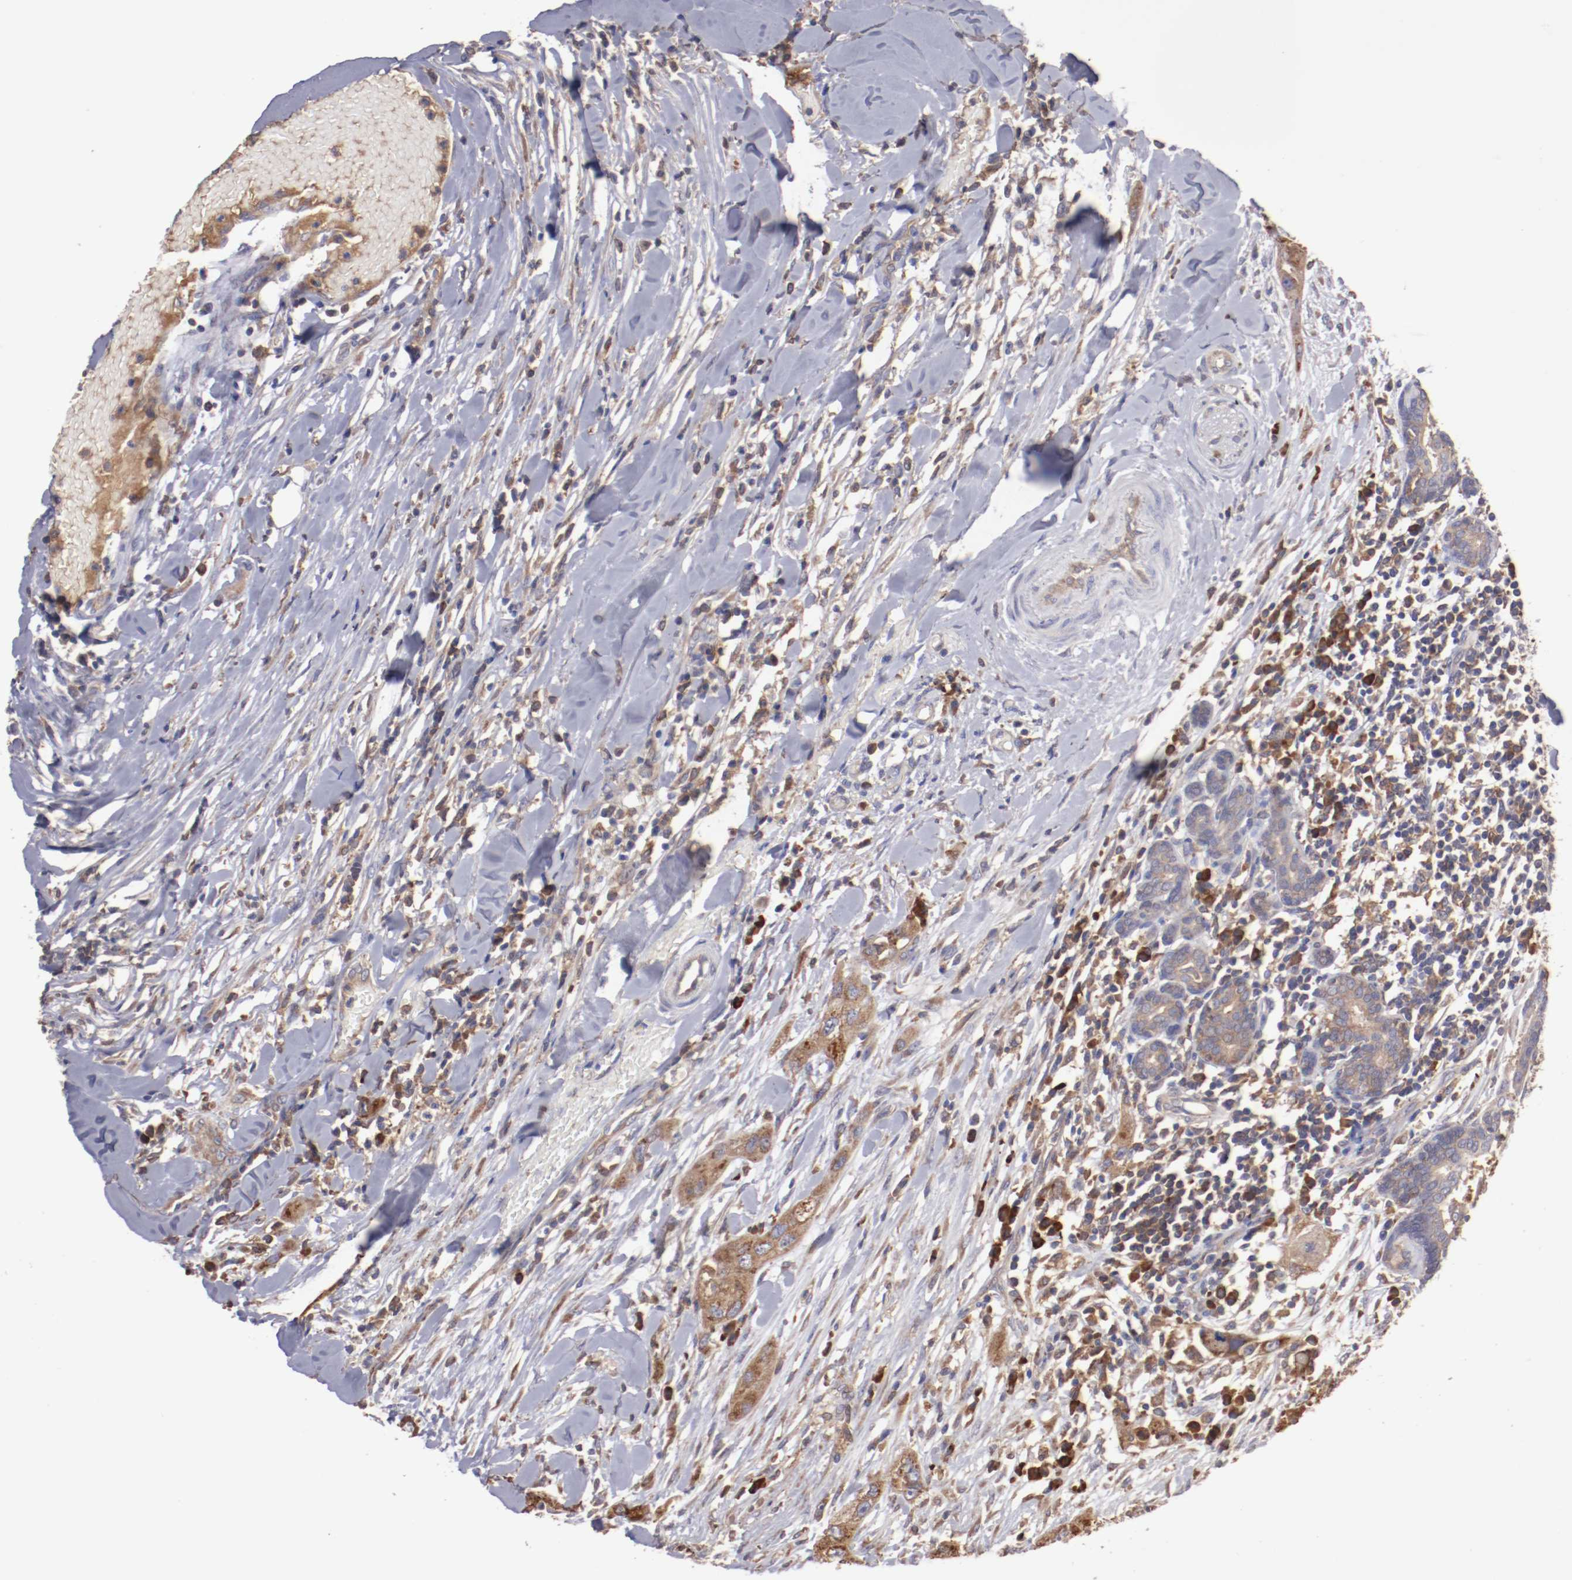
{"staining": {"intensity": "moderate", "quantity": ">75%", "location": "cytoplasmic/membranous"}, "tissue": "head and neck cancer", "cell_type": "Tumor cells", "image_type": "cancer", "snomed": [{"axis": "morphology", "description": "Neoplasm, malignant, NOS"}, {"axis": "topography", "description": "Salivary gland"}, {"axis": "topography", "description": "Head-Neck"}], "caption": "There is medium levels of moderate cytoplasmic/membranous positivity in tumor cells of head and neck malignant neoplasm, as demonstrated by immunohistochemical staining (brown color).", "gene": "NFKBIE", "patient": {"sex": "male", "age": 43}}